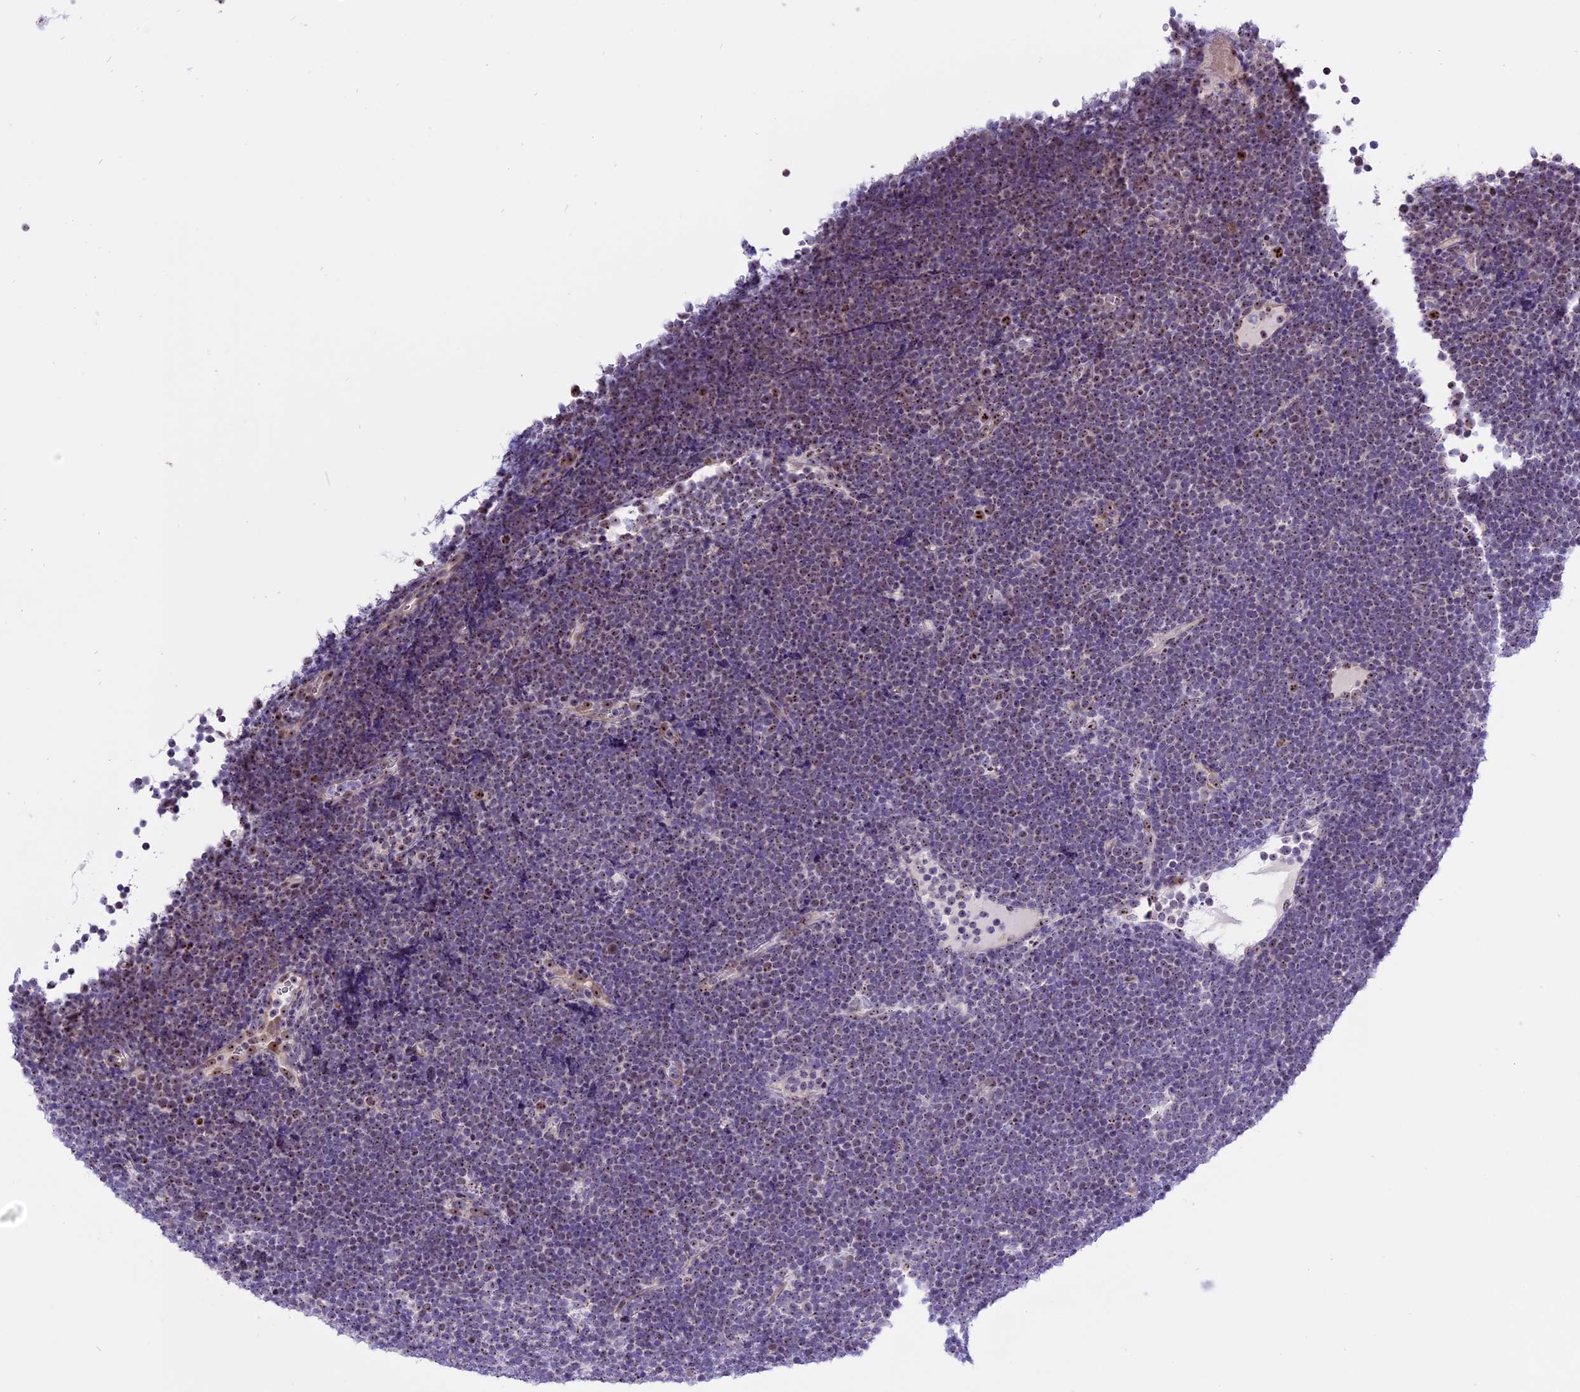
{"staining": {"intensity": "weak", "quantity": "25%-75%", "location": "nuclear"}, "tissue": "lymphoma", "cell_type": "Tumor cells", "image_type": "cancer", "snomed": [{"axis": "morphology", "description": "Malignant lymphoma, non-Hodgkin's type, High grade"}, {"axis": "topography", "description": "Lymph node"}], "caption": "Immunohistochemical staining of high-grade malignant lymphoma, non-Hodgkin's type demonstrates weak nuclear protein positivity in approximately 25%-75% of tumor cells.", "gene": "TBL3", "patient": {"sex": "male", "age": 13}}